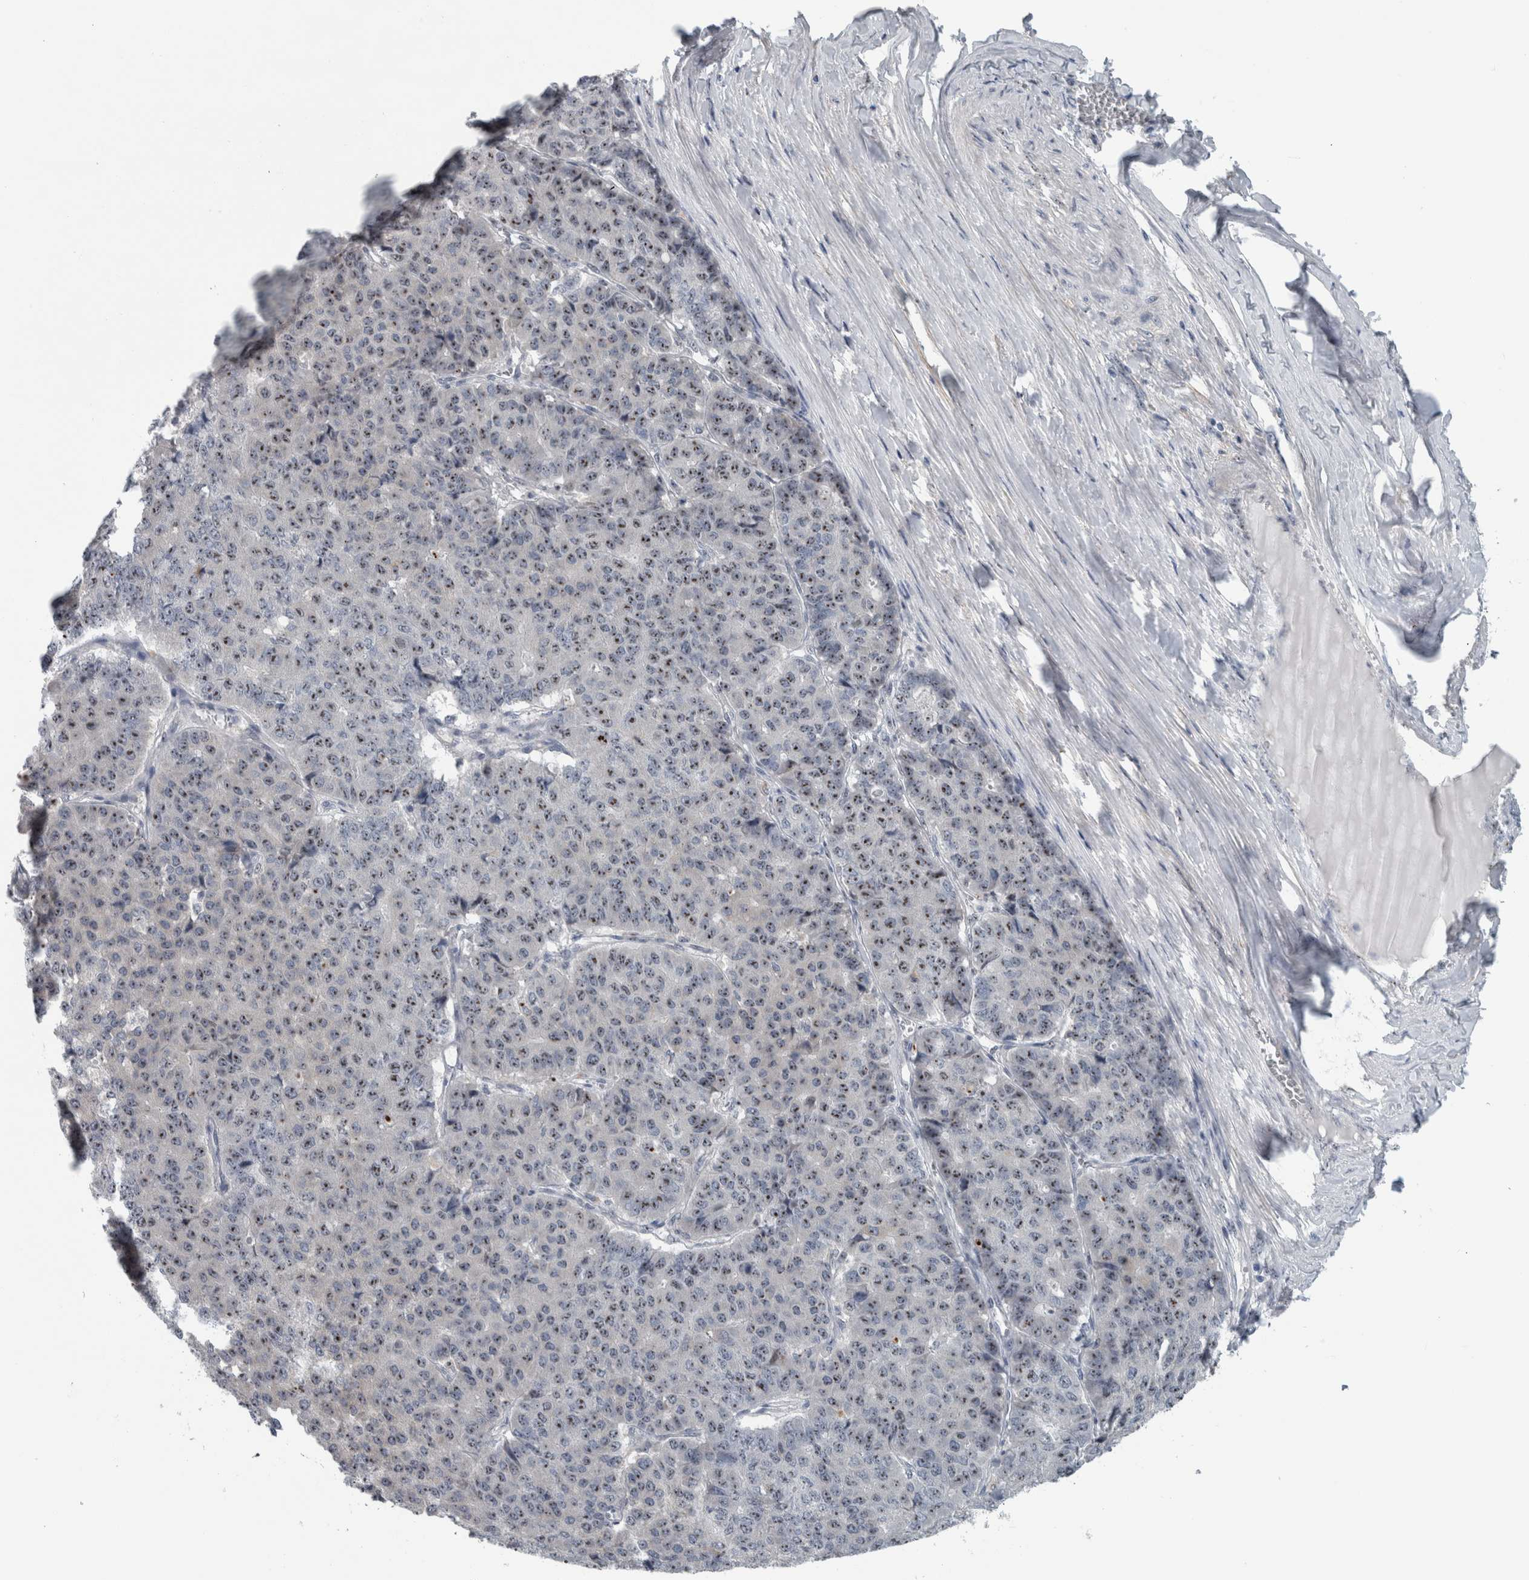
{"staining": {"intensity": "moderate", "quantity": "25%-75%", "location": "nuclear"}, "tissue": "pancreatic cancer", "cell_type": "Tumor cells", "image_type": "cancer", "snomed": [{"axis": "morphology", "description": "Adenocarcinoma, NOS"}, {"axis": "topography", "description": "Pancreas"}], "caption": "Protein analysis of pancreatic cancer tissue demonstrates moderate nuclear positivity in approximately 25%-75% of tumor cells.", "gene": "UTP6", "patient": {"sex": "male", "age": 50}}